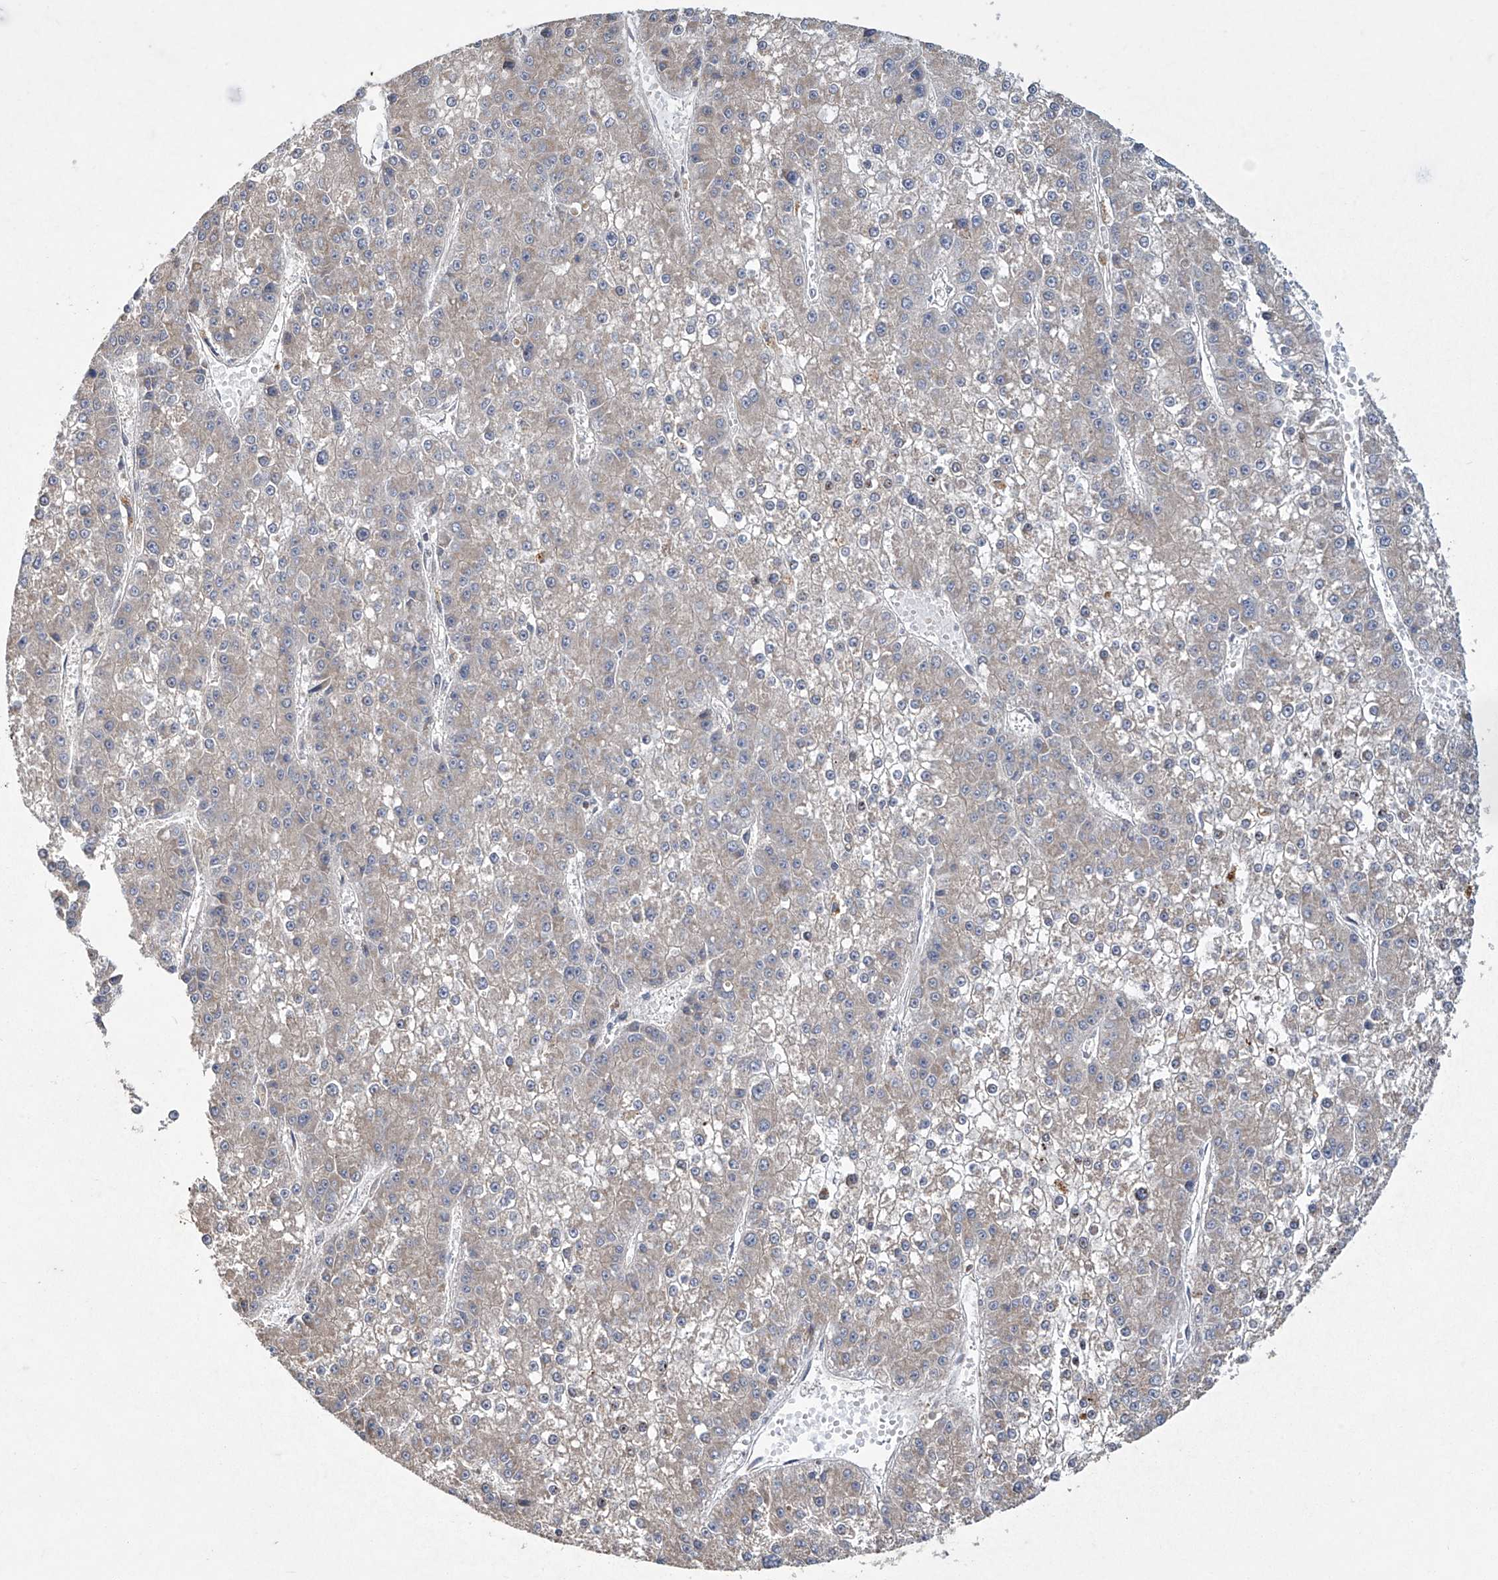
{"staining": {"intensity": "negative", "quantity": "none", "location": "none"}, "tissue": "liver cancer", "cell_type": "Tumor cells", "image_type": "cancer", "snomed": [{"axis": "morphology", "description": "Carcinoma, Hepatocellular, NOS"}, {"axis": "topography", "description": "Liver"}], "caption": "Tumor cells are negative for protein expression in human hepatocellular carcinoma (liver).", "gene": "TRIM60", "patient": {"sex": "female", "age": 73}}